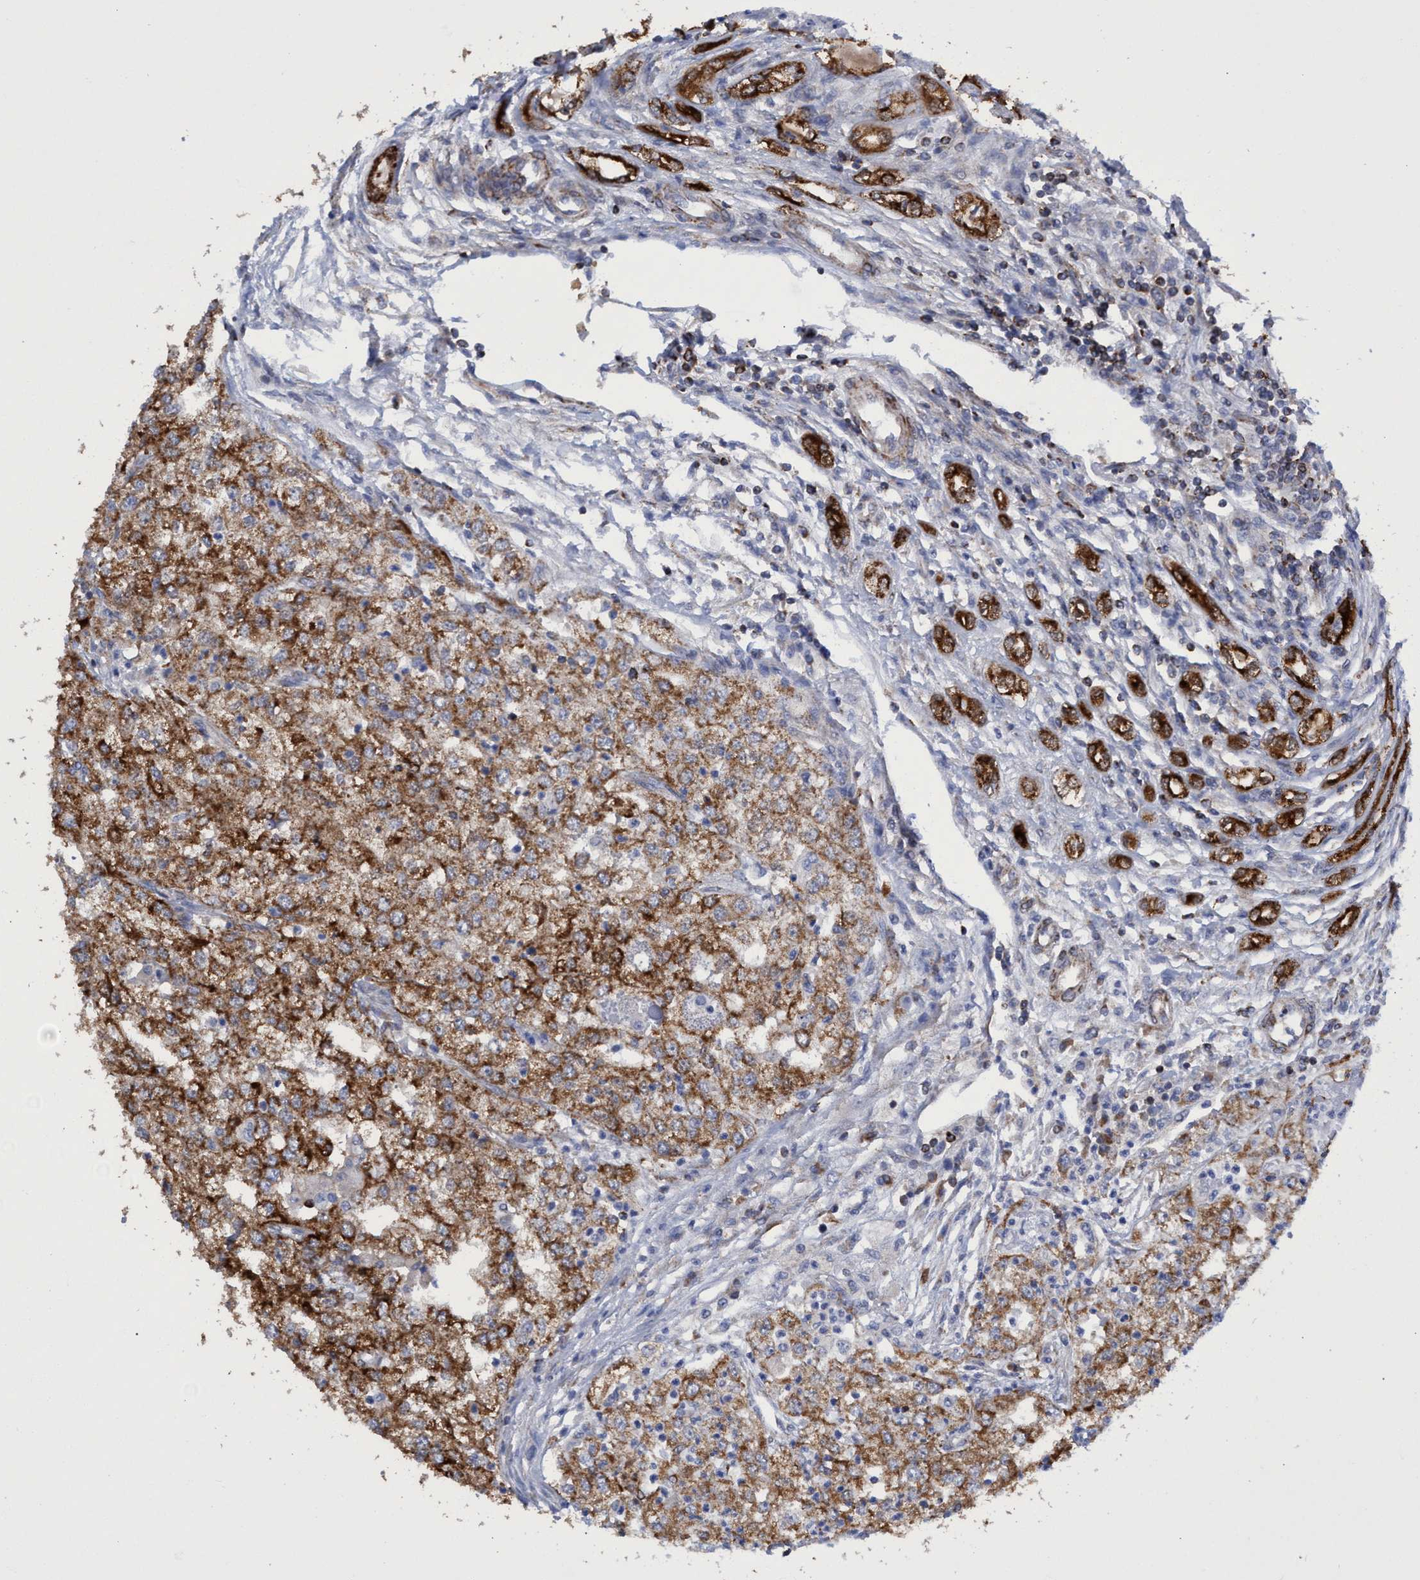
{"staining": {"intensity": "moderate", "quantity": ">75%", "location": "cytoplasmic/membranous"}, "tissue": "renal cancer", "cell_type": "Tumor cells", "image_type": "cancer", "snomed": [{"axis": "morphology", "description": "Adenocarcinoma, NOS"}, {"axis": "topography", "description": "Kidney"}], "caption": "High-magnification brightfield microscopy of renal cancer stained with DAB (3,3'-diaminobenzidine) (brown) and counterstained with hematoxylin (blue). tumor cells exhibit moderate cytoplasmic/membranous expression is present in about>75% of cells. The staining was performed using DAB, with brown indicating positive protein expression. Nuclei are stained blue with hematoxylin.", "gene": "CRYZ", "patient": {"sex": "female", "age": 54}}